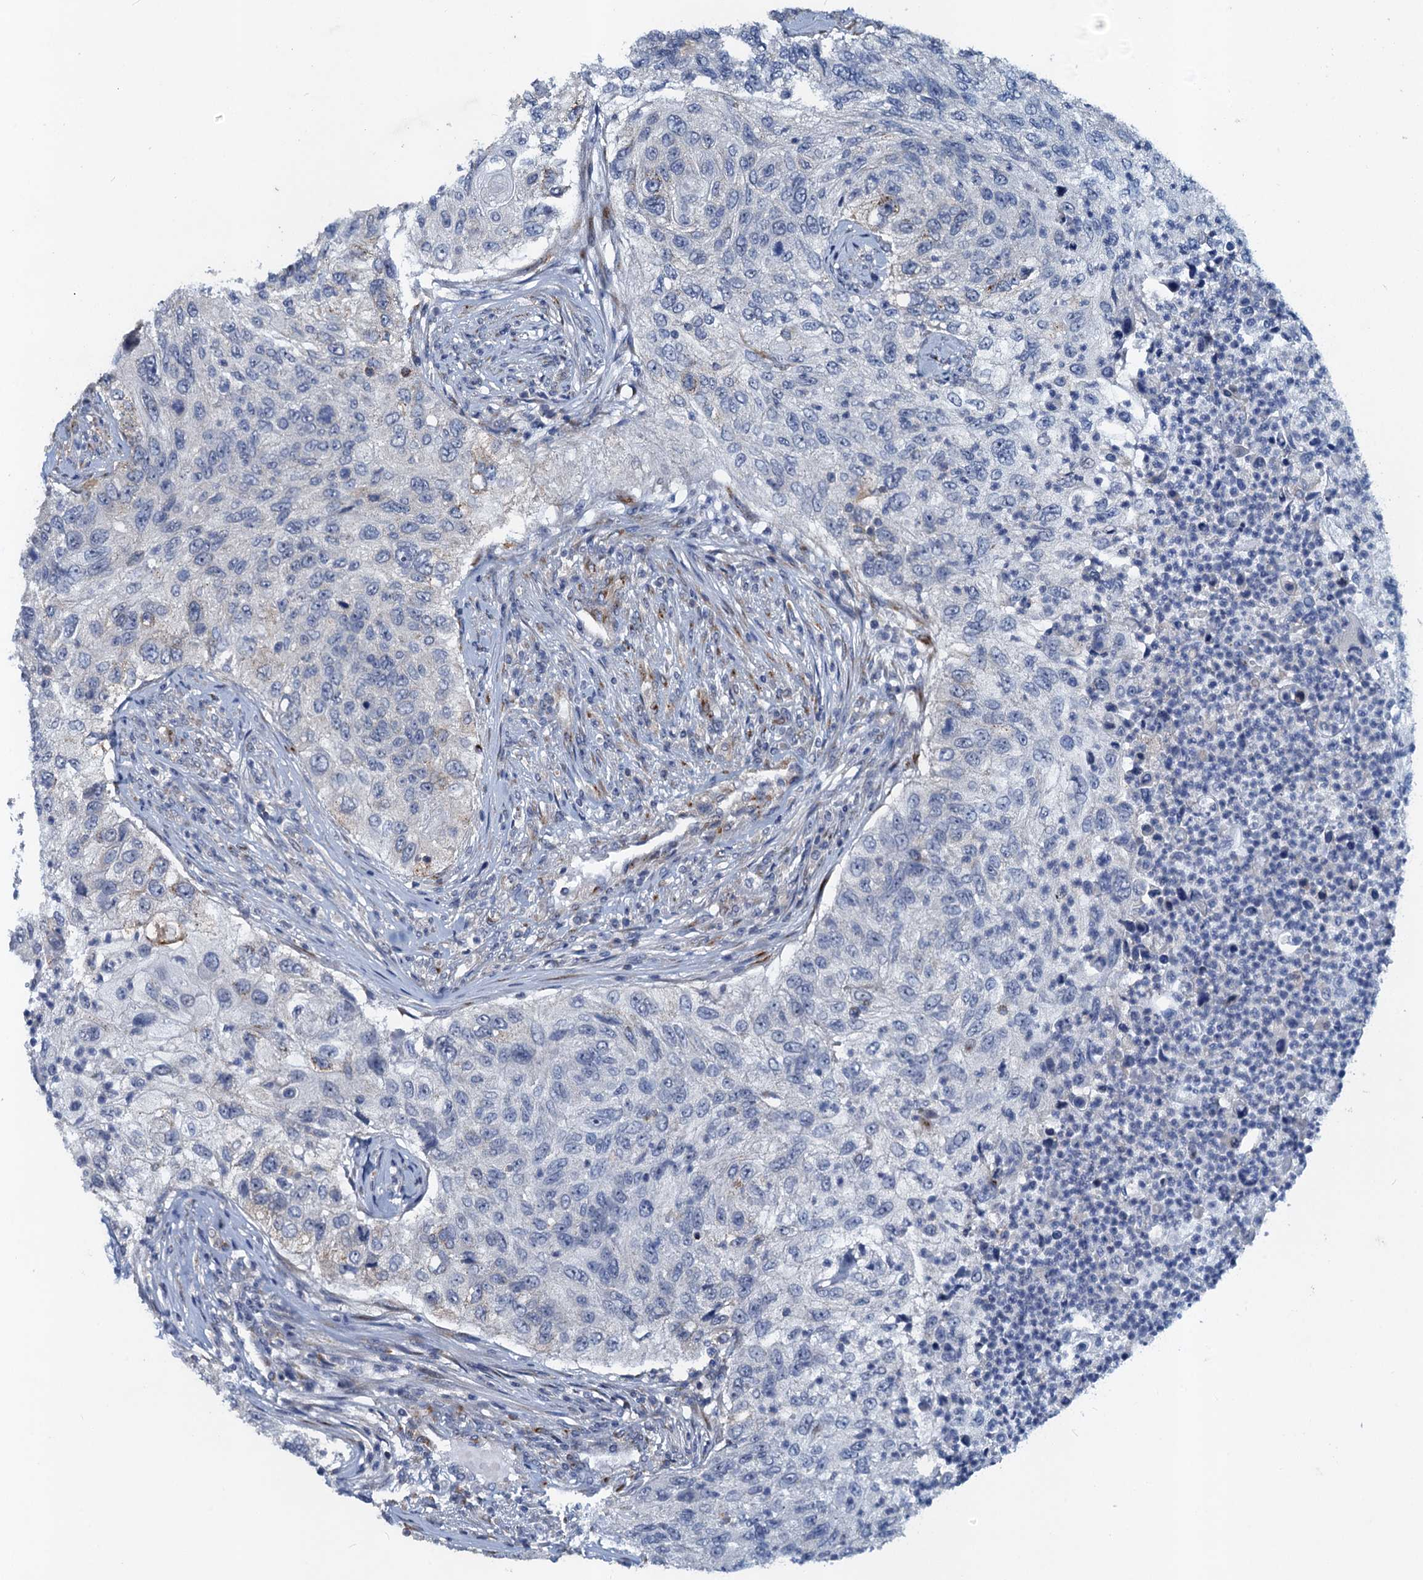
{"staining": {"intensity": "weak", "quantity": "<25%", "location": "cytoplasmic/membranous"}, "tissue": "urothelial cancer", "cell_type": "Tumor cells", "image_type": "cancer", "snomed": [{"axis": "morphology", "description": "Urothelial carcinoma, High grade"}, {"axis": "topography", "description": "Urinary bladder"}], "caption": "IHC of urothelial carcinoma (high-grade) reveals no positivity in tumor cells. The staining is performed using DAB brown chromogen with nuclei counter-stained in using hematoxylin.", "gene": "NBEA", "patient": {"sex": "female", "age": 60}}